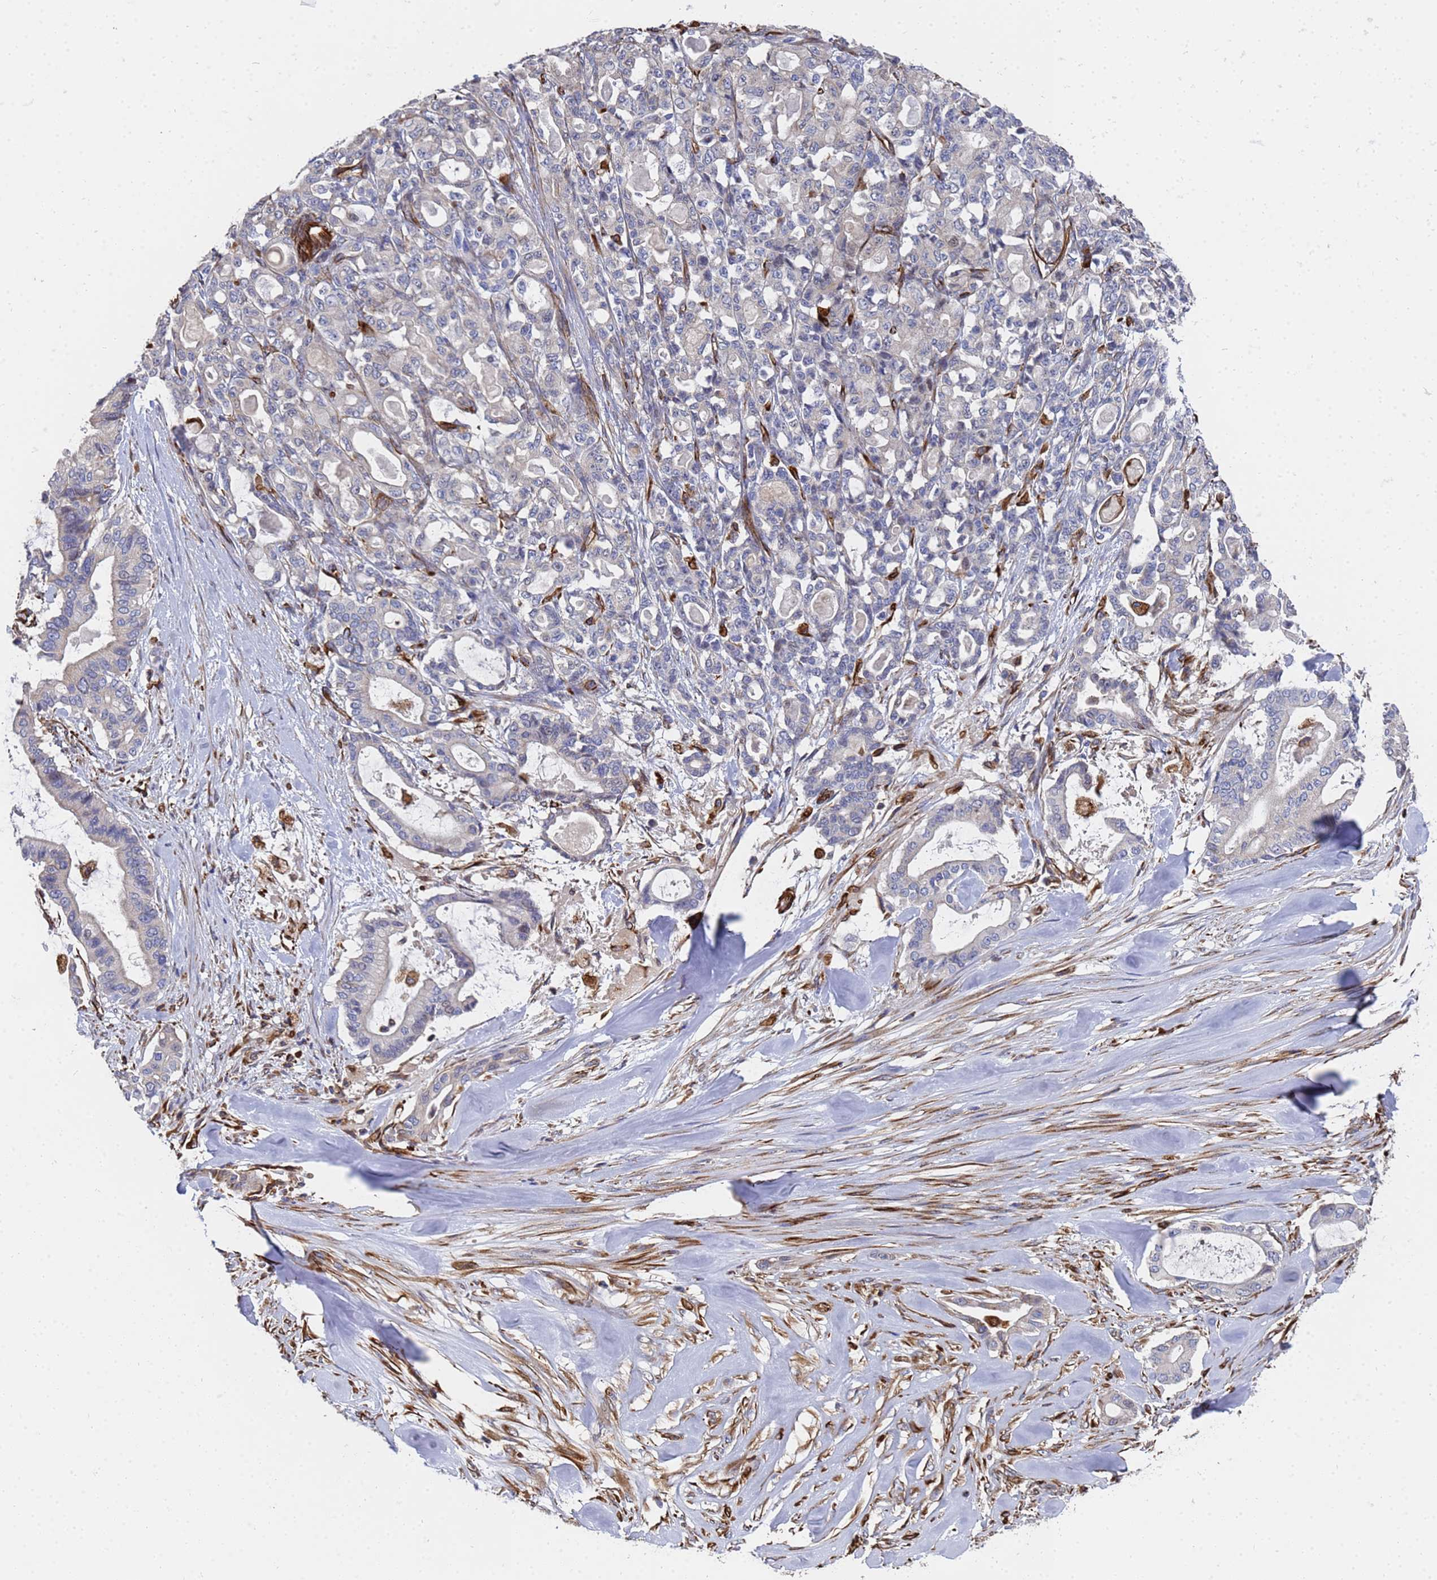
{"staining": {"intensity": "negative", "quantity": "none", "location": "none"}, "tissue": "pancreatic cancer", "cell_type": "Tumor cells", "image_type": "cancer", "snomed": [{"axis": "morphology", "description": "Adenocarcinoma, NOS"}, {"axis": "topography", "description": "Pancreas"}], "caption": "Immunohistochemistry of adenocarcinoma (pancreatic) reveals no expression in tumor cells.", "gene": "SYT13", "patient": {"sex": "male", "age": 63}}